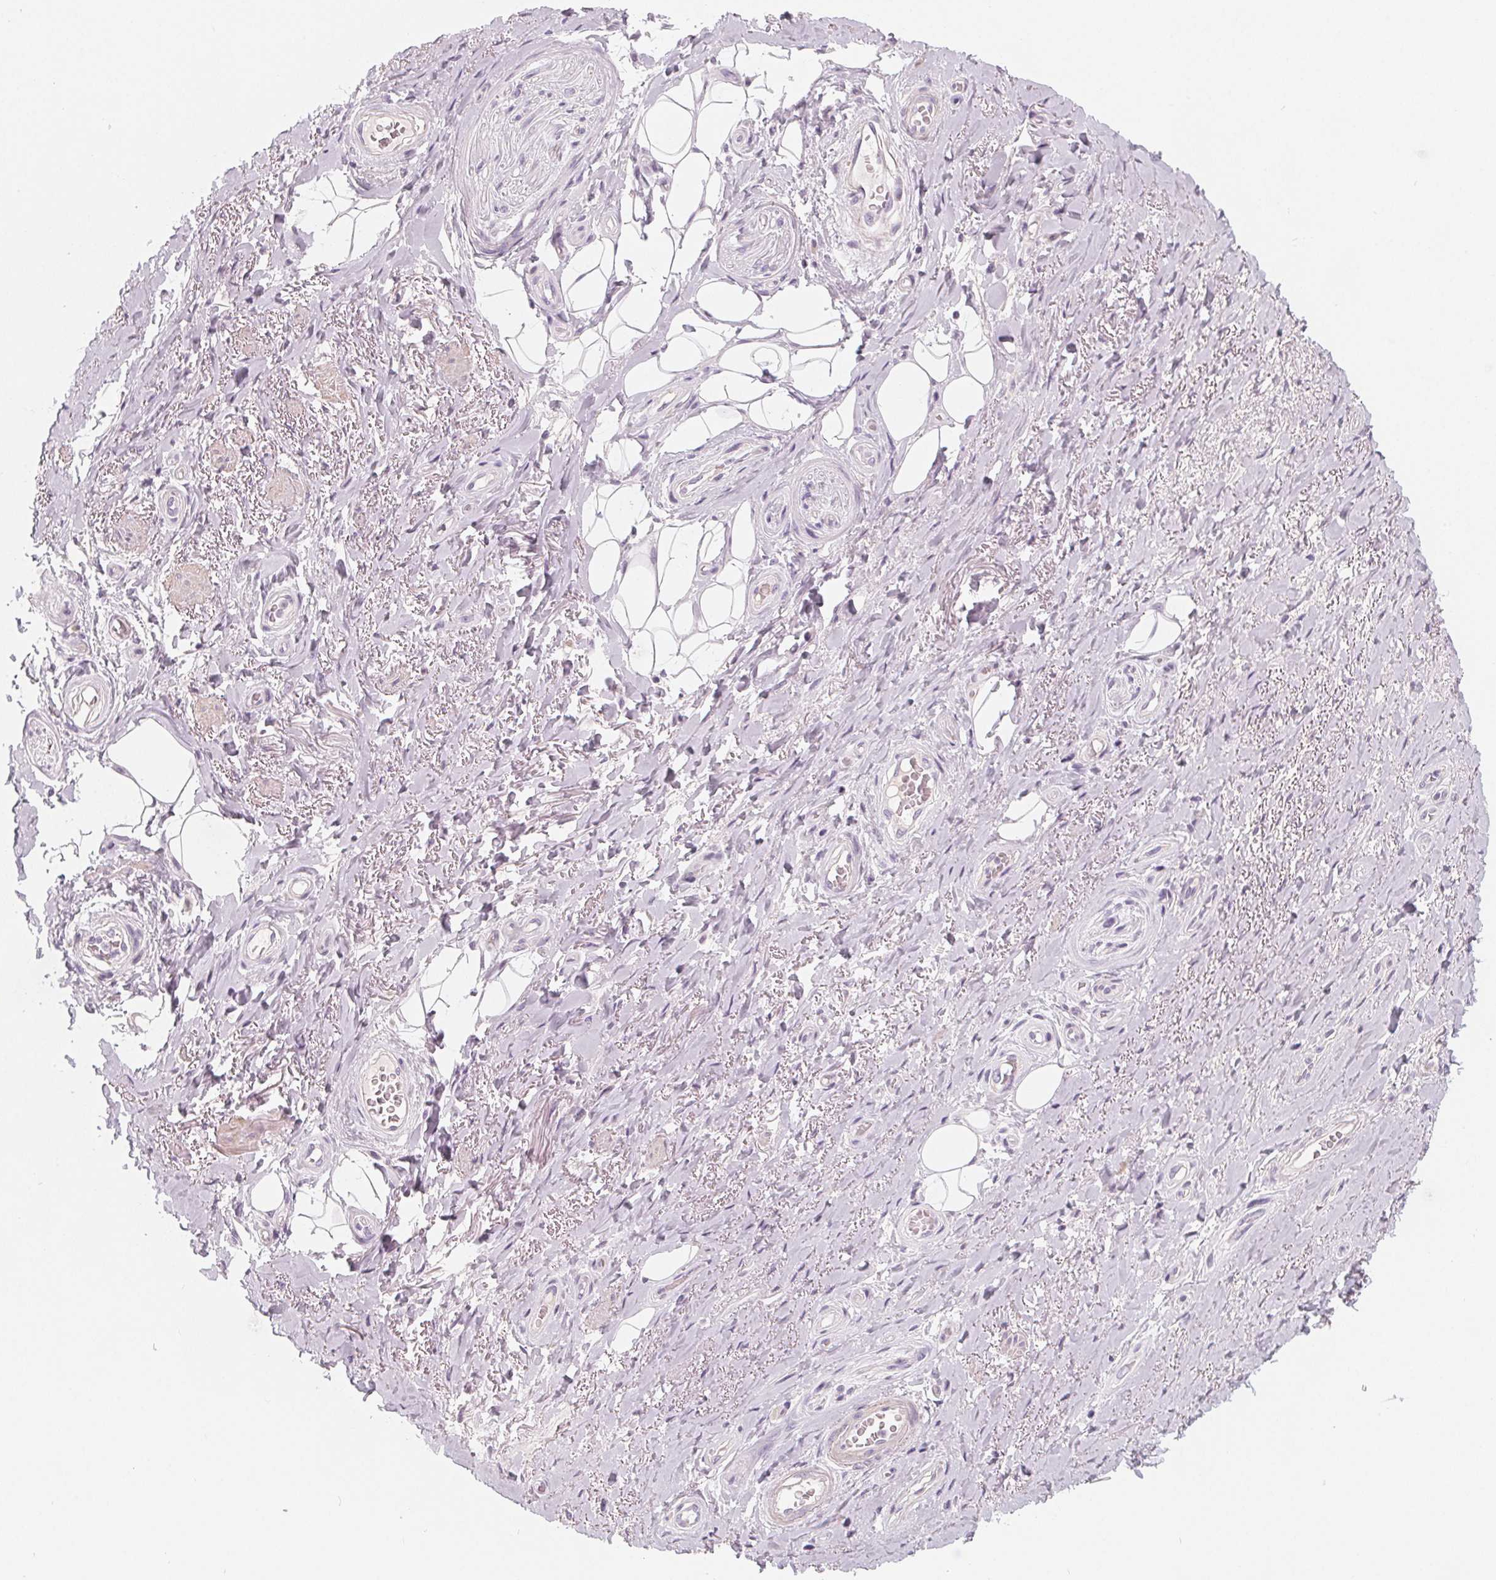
{"staining": {"intensity": "negative", "quantity": "none", "location": "none"}, "tissue": "adipose tissue", "cell_type": "Adipocytes", "image_type": "normal", "snomed": [{"axis": "morphology", "description": "Normal tissue, NOS"}, {"axis": "topography", "description": "Anal"}, {"axis": "topography", "description": "Peripheral nerve tissue"}], "caption": "Adipocytes are negative for protein expression in normal human adipose tissue.", "gene": "SLC5A12", "patient": {"sex": "male", "age": 53}}